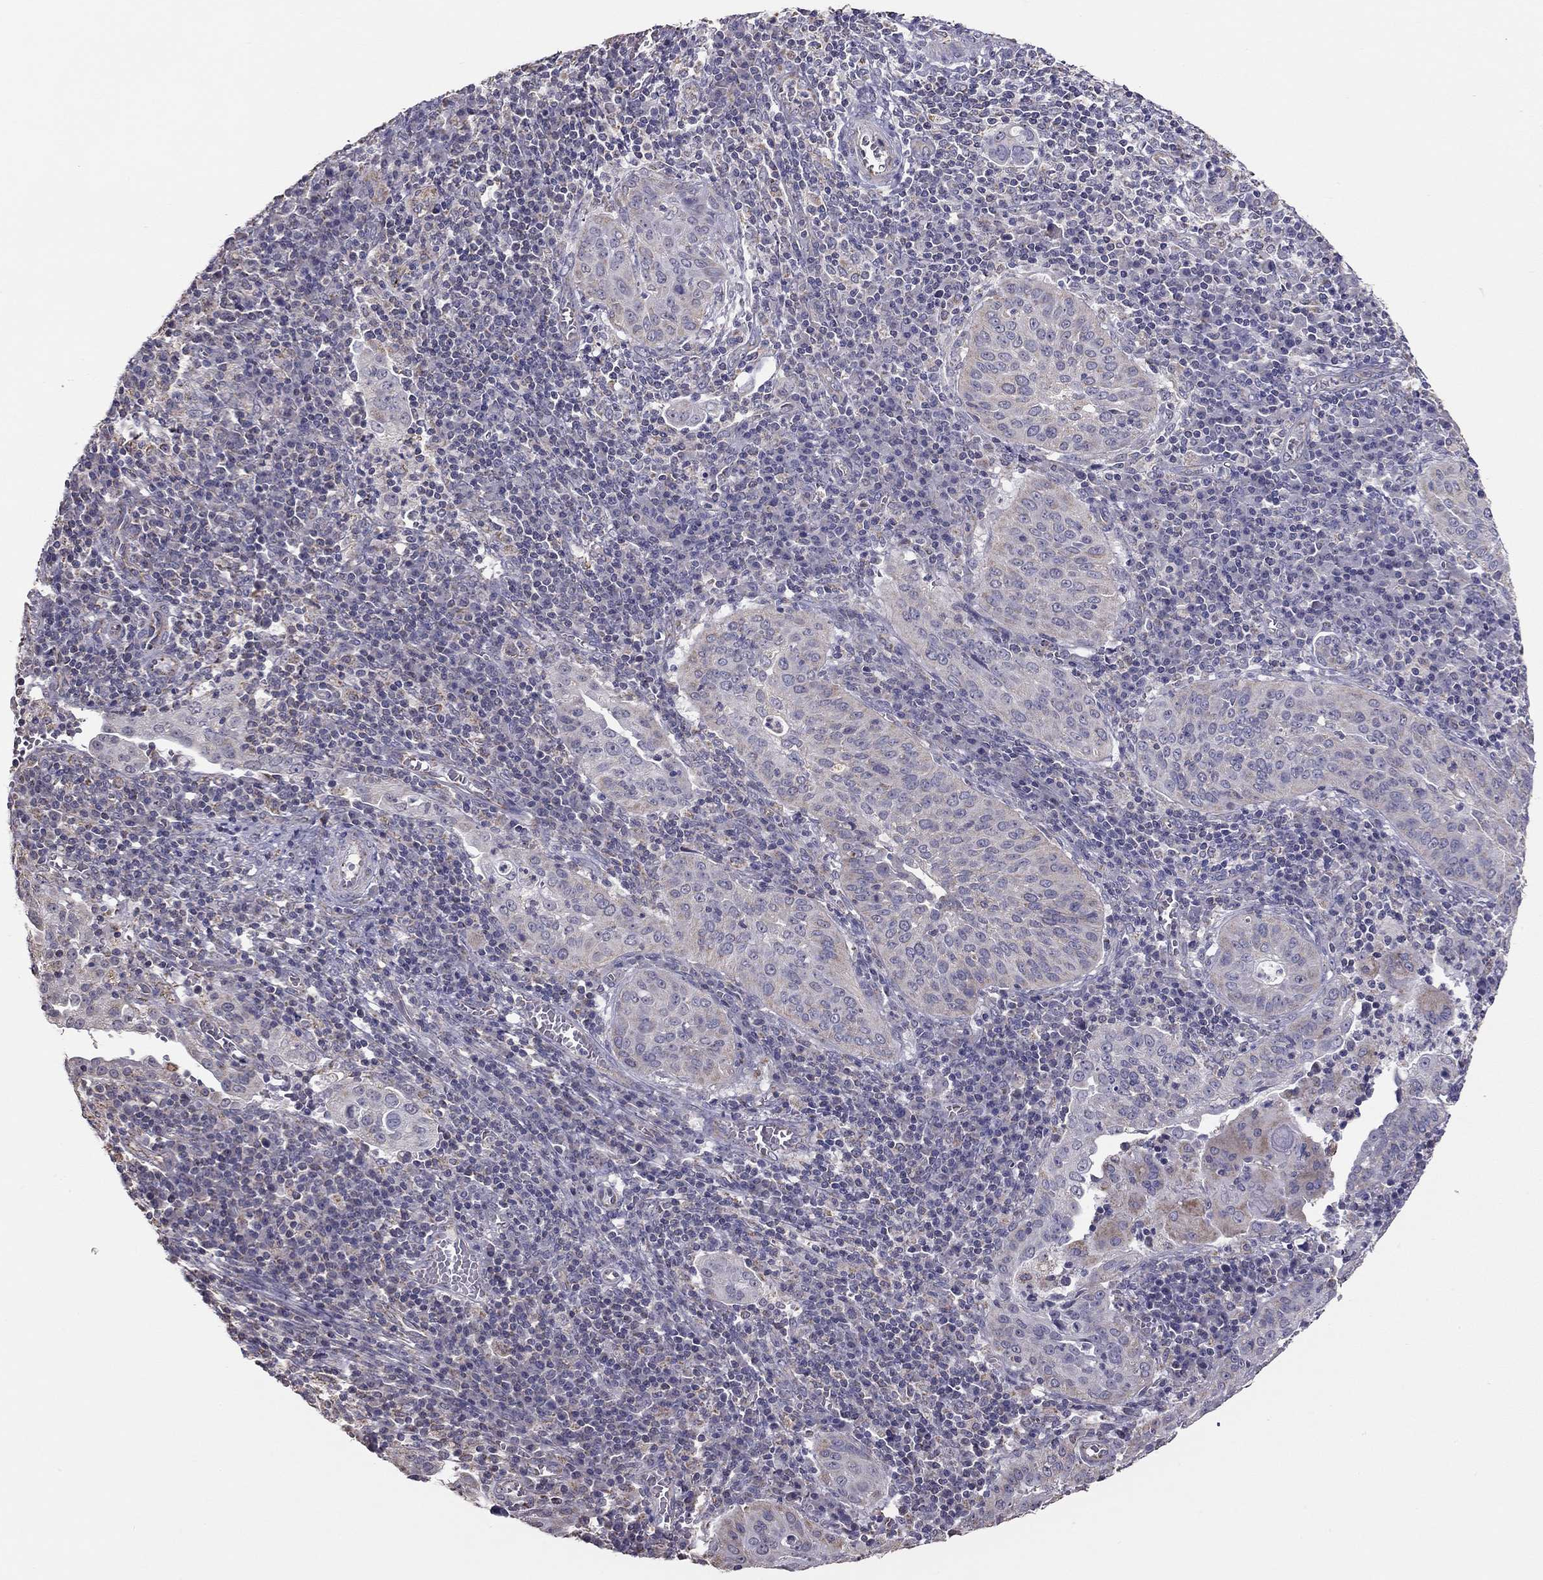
{"staining": {"intensity": "negative", "quantity": "none", "location": "none"}, "tissue": "cervical cancer", "cell_type": "Tumor cells", "image_type": "cancer", "snomed": [{"axis": "morphology", "description": "Squamous cell carcinoma, NOS"}, {"axis": "topography", "description": "Cervix"}], "caption": "This is a histopathology image of IHC staining of cervical cancer (squamous cell carcinoma), which shows no positivity in tumor cells.", "gene": "LRIT3", "patient": {"sex": "female", "age": 39}}